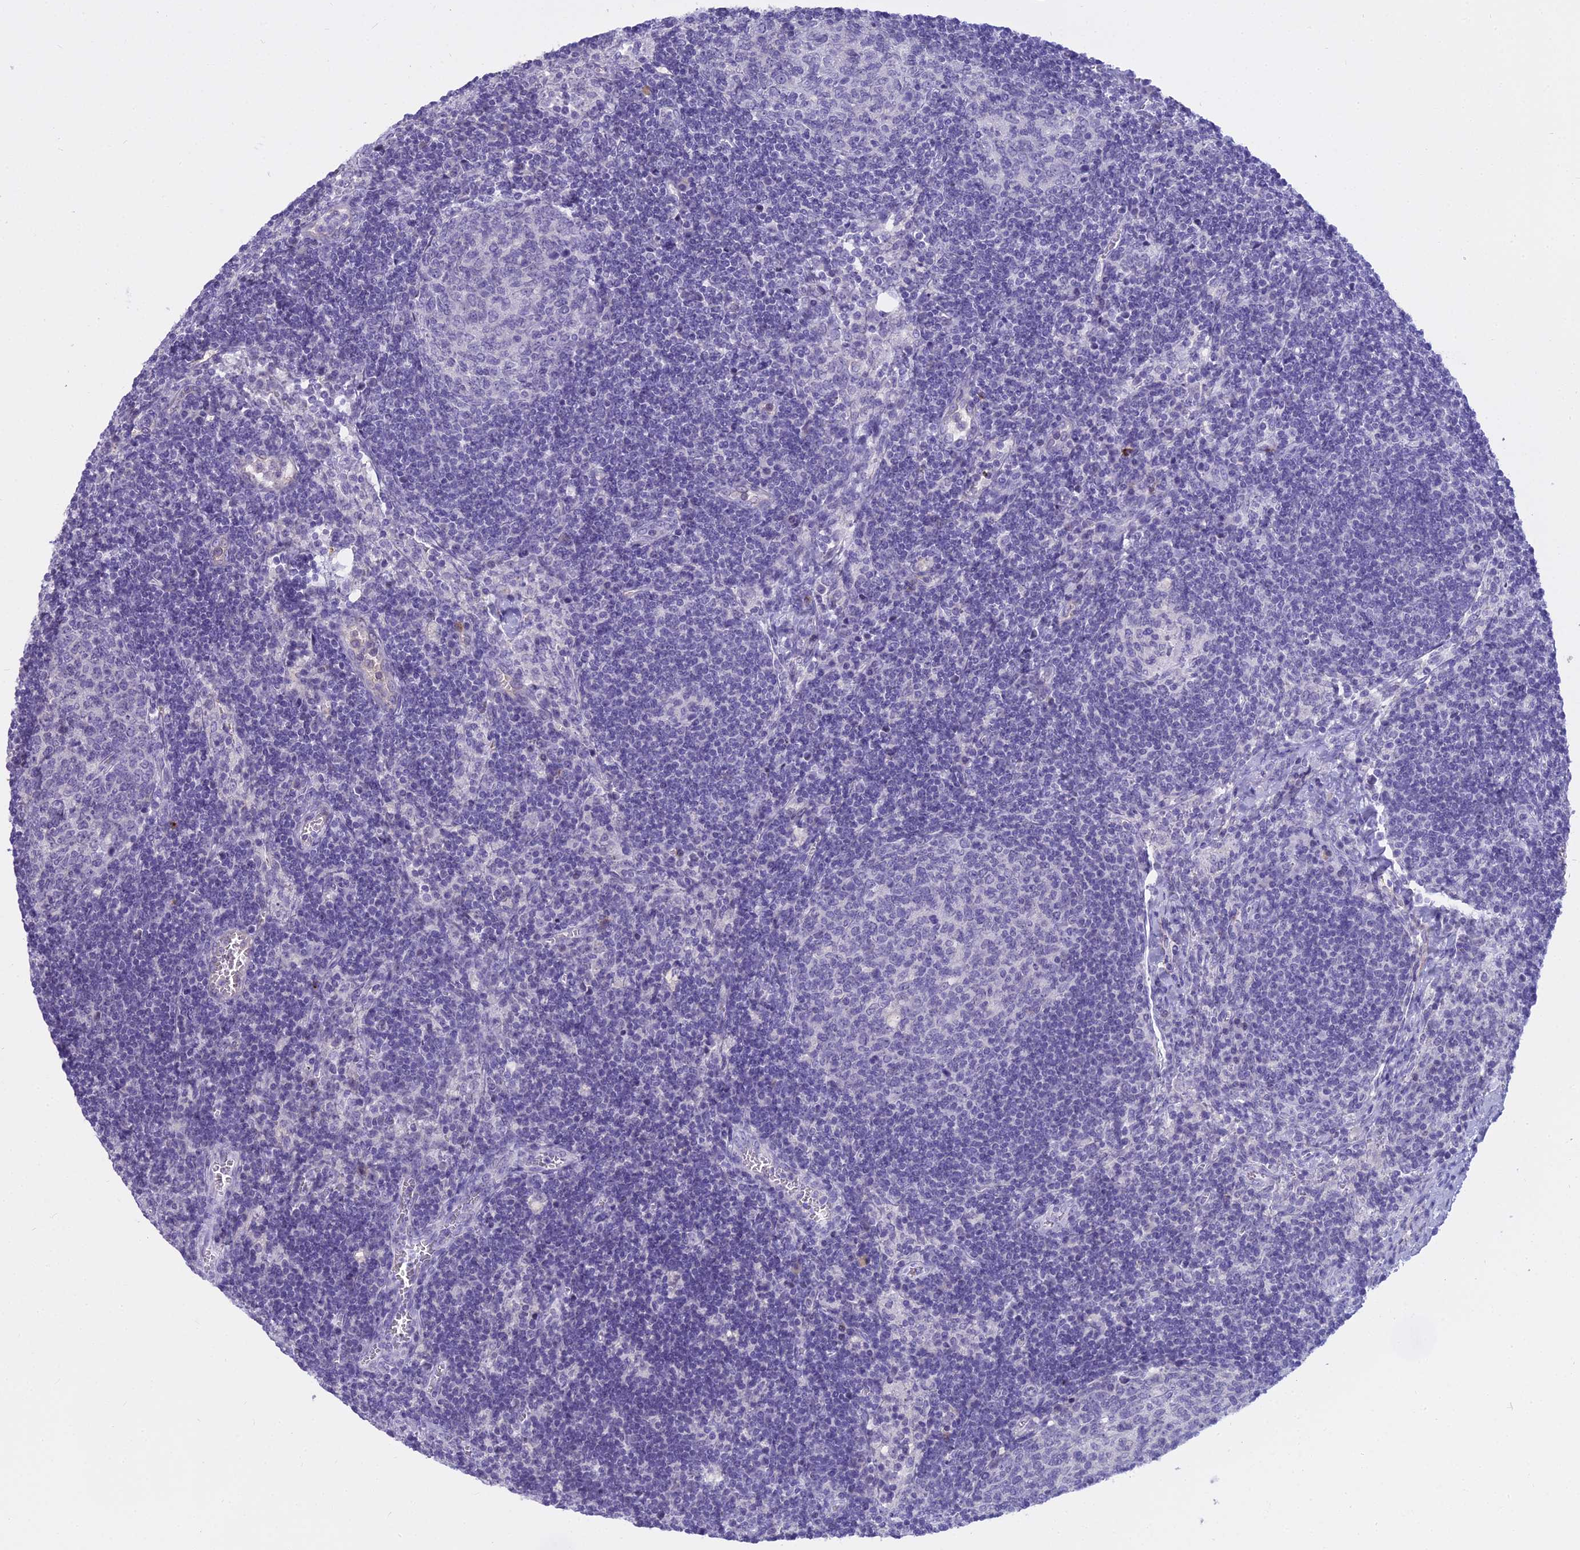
{"staining": {"intensity": "negative", "quantity": "none", "location": "none"}, "tissue": "lymph node", "cell_type": "Germinal center cells", "image_type": "normal", "snomed": [{"axis": "morphology", "description": "Normal tissue, NOS"}, {"axis": "topography", "description": "Lymph node"}], "caption": "DAB (3,3'-diaminobenzidine) immunohistochemical staining of unremarkable lymph node demonstrates no significant positivity in germinal center cells.", "gene": "OSTN", "patient": {"sex": "female", "age": 73}}